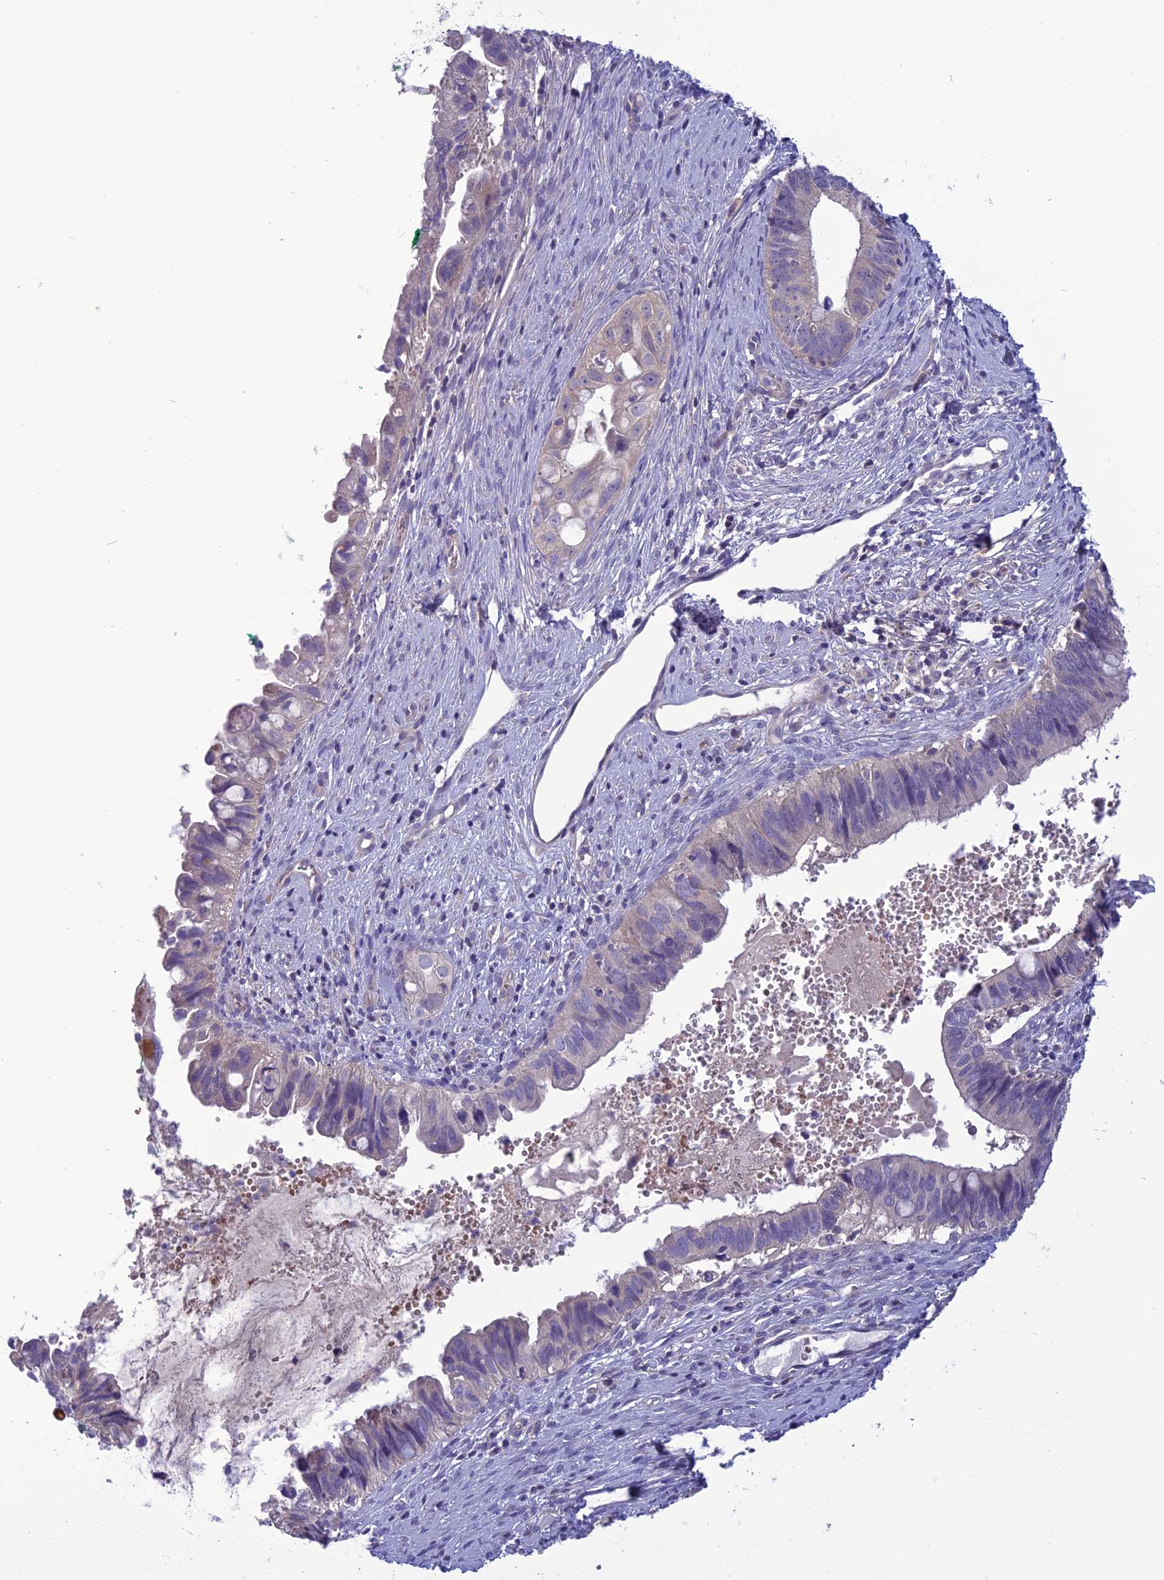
{"staining": {"intensity": "negative", "quantity": "none", "location": "none"}, "tissue": "cervical cancer", "cell_type": "Tumor cells", "image_type": "cancer", "snomed": [{"axis": "morphology", "description": "Adenocarcinoma, NOS"}, {"axis": "topography", "description": "Cervix"}], "caption": "Immunohistochemistry (IHC) histopathology image of neoplastic tissue: adenocarcinoma (cervical) stained with DAB (3,3'-diaminobenzidine) demonstrates no significant protein positivity in tumor cells. (DAB IHC with hematoxylin counter stain).", "gene": "PSMF1", "patient": {"sex": "female", "age": 42}}